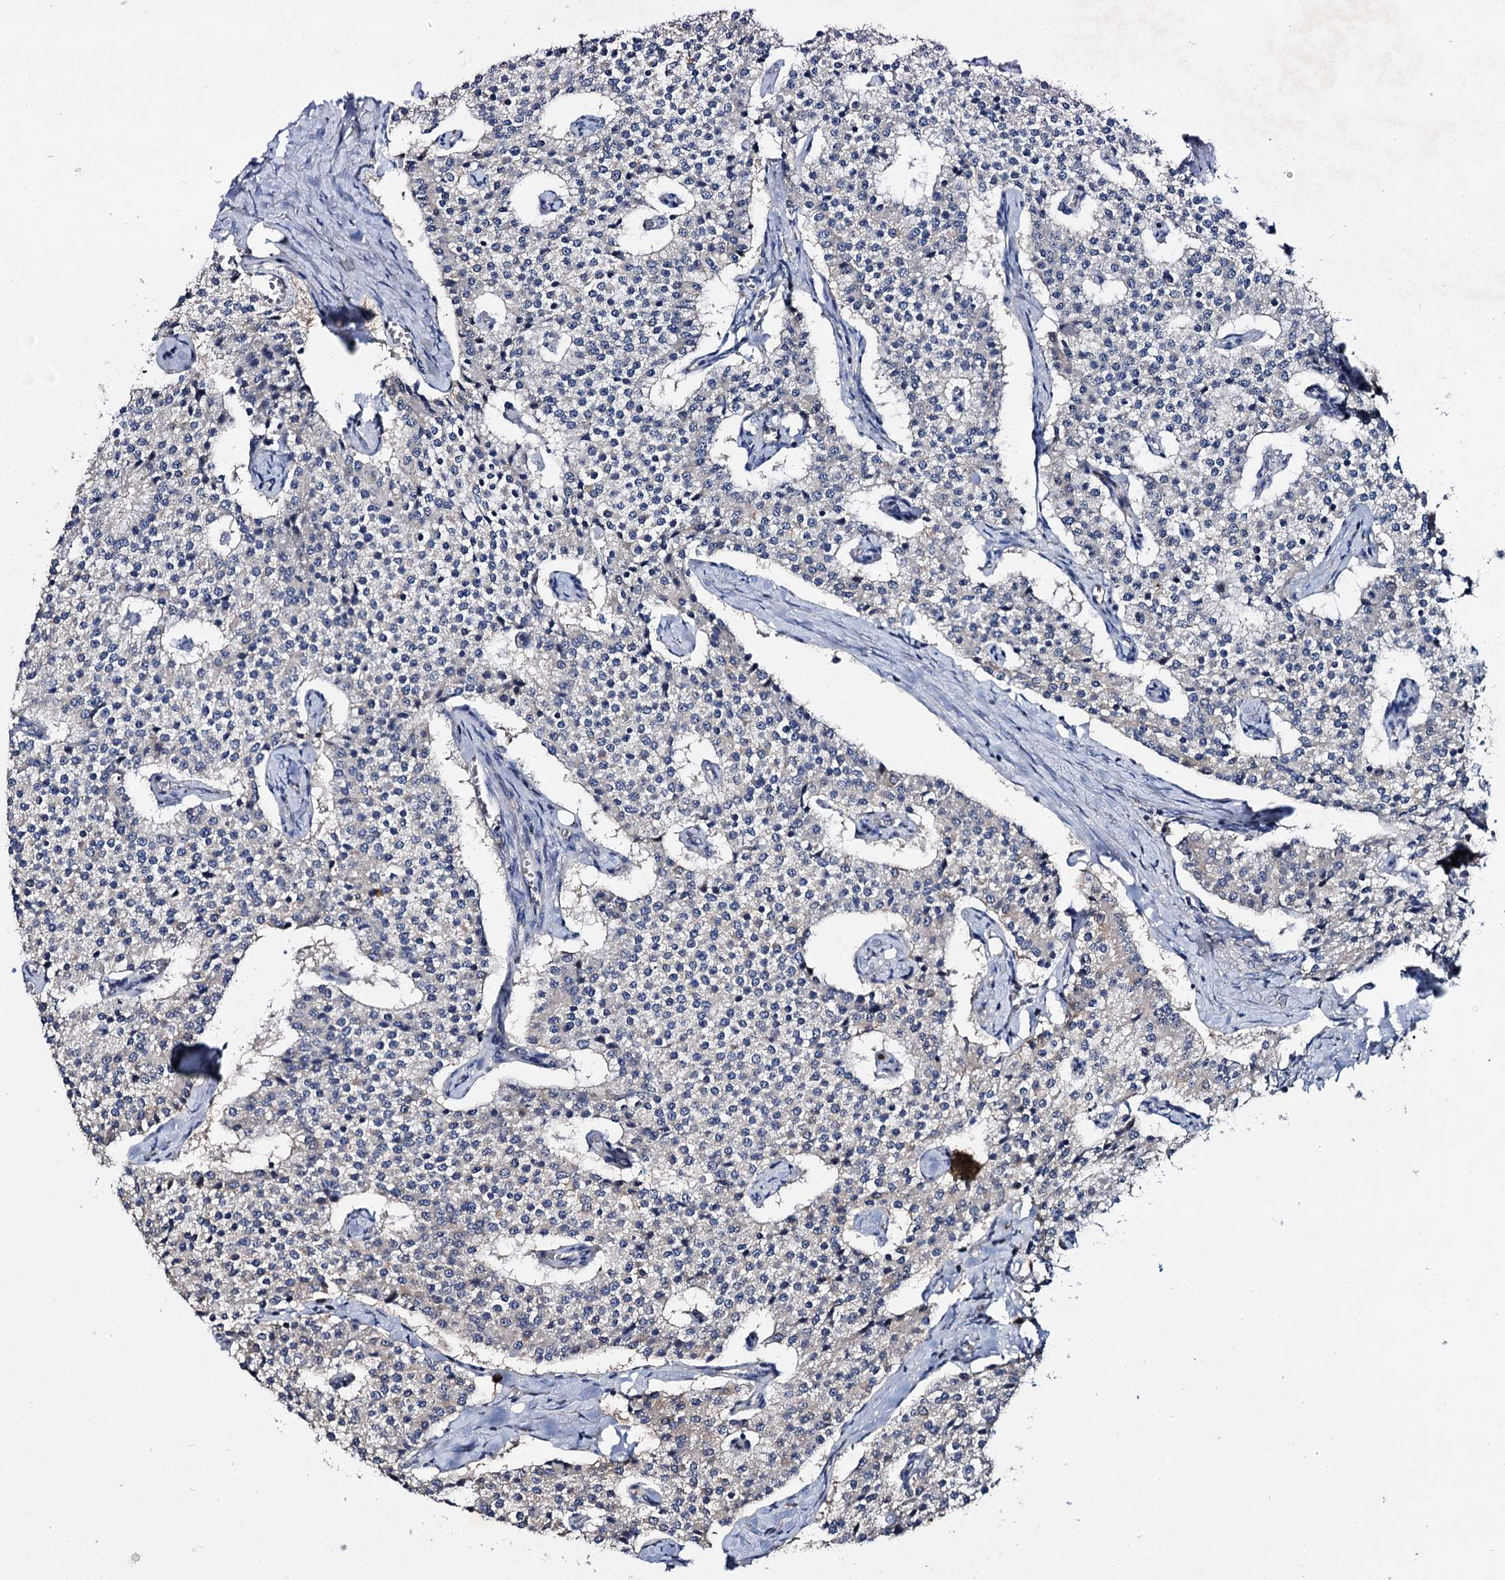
{"staining": {"intensity": "negative", "quantity": "none", "location": "none"}, "tissue": "carcinoid", "cell_type": "Tumor cells", "image_type": "cancer", "snomed": [{"axis": "morphology", "description": "Carcinoid, malignant, NOS"}, {"axis": "topography", "description": "Colon"}], "caption": "Histopathology image shows no protein staining in tumor cells of carcinoid tissue.", "gene": "CEP192", "patient": {"sex": "female", "age": 52}}